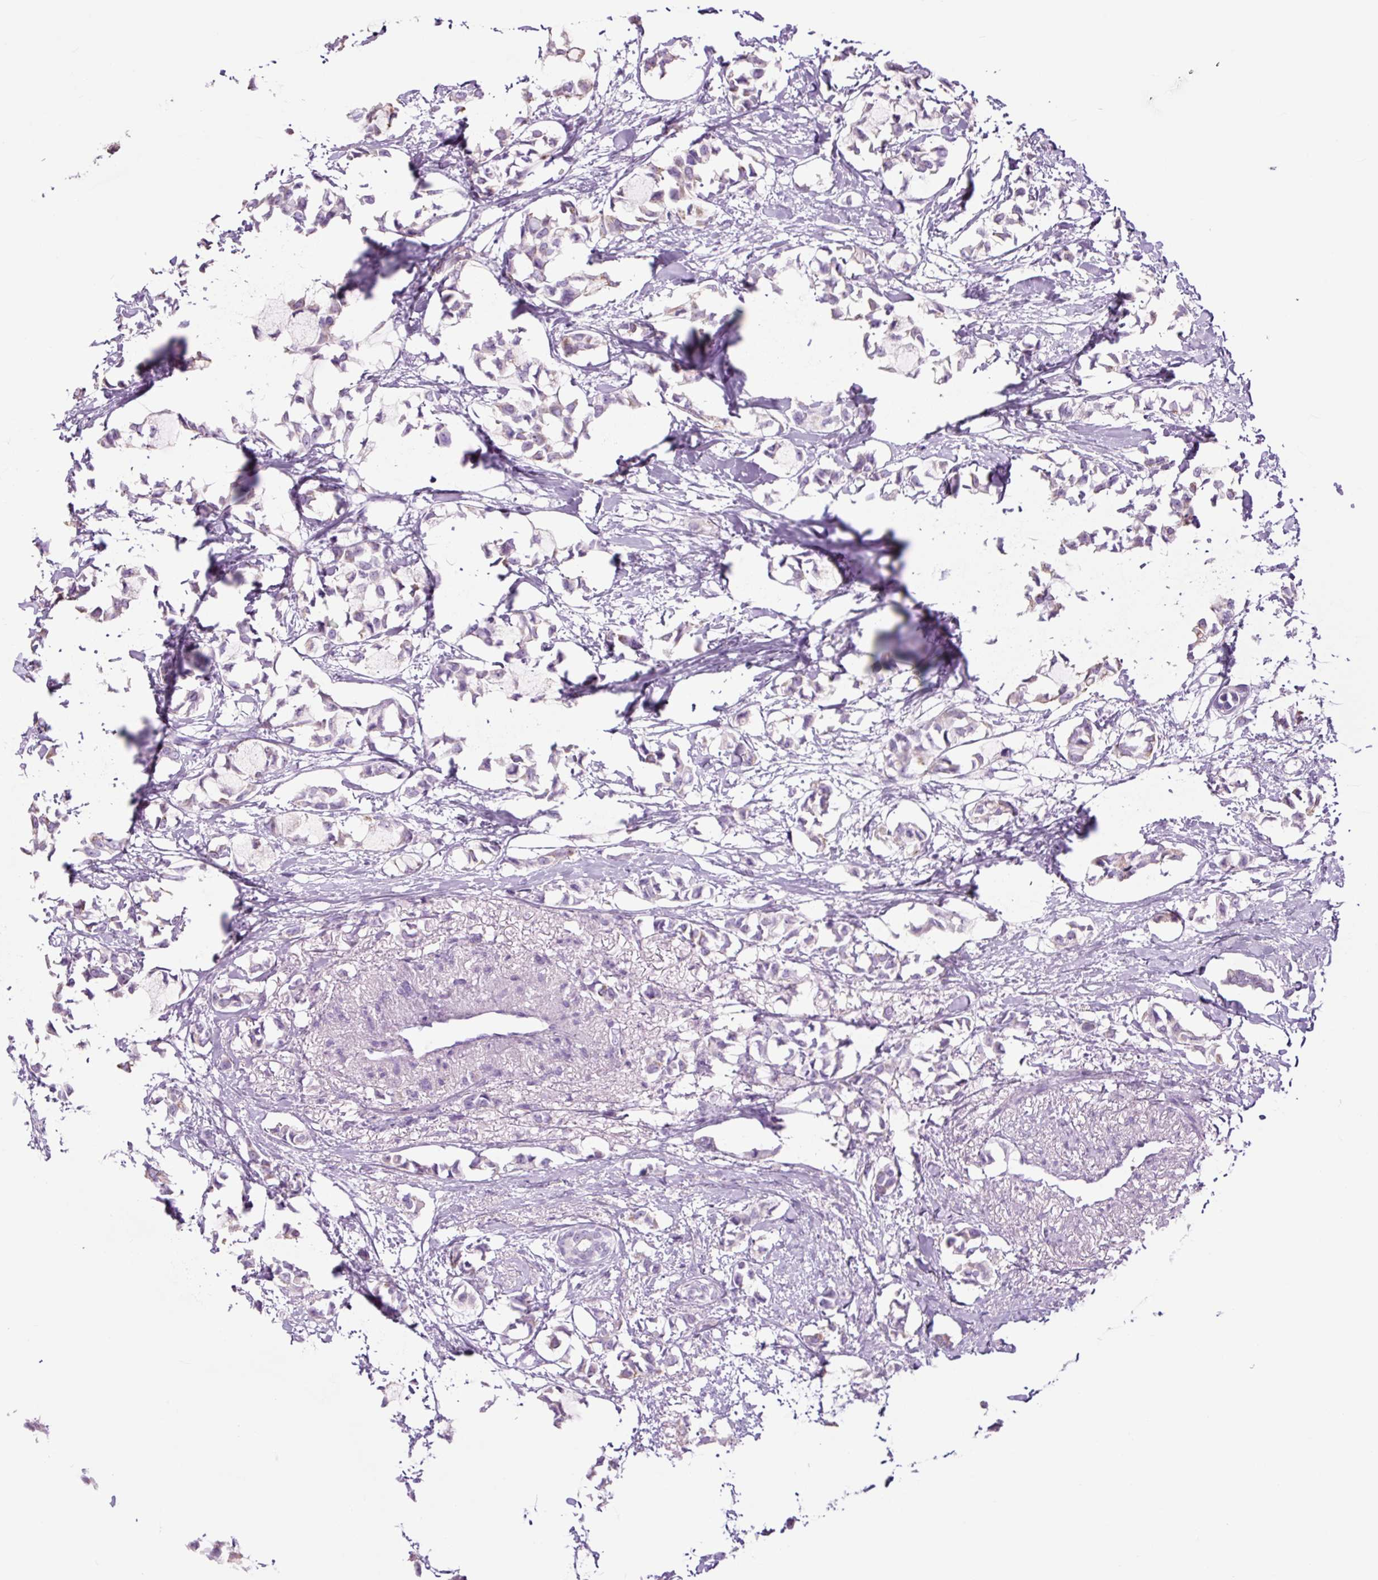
{"staining": {"intensity": "weak", "quantity": "<25%", "location": "cytoplasmic/membranous"}, "tissue": "breast cancer", "cell_type": "Tumor cells", "image_type": "cancer", "snomed": [{"axis": "morphology", "description": "Duct carcinoma"}, {"axis": "topography", "description": "Breast"}], "caption": "Micrograph shows no significant protein expression in tumor cells of breast cancer (infiltrating ductal carcinoma).", "gene": "TFF2", "patient": {"sex": "female", "age": 73}}